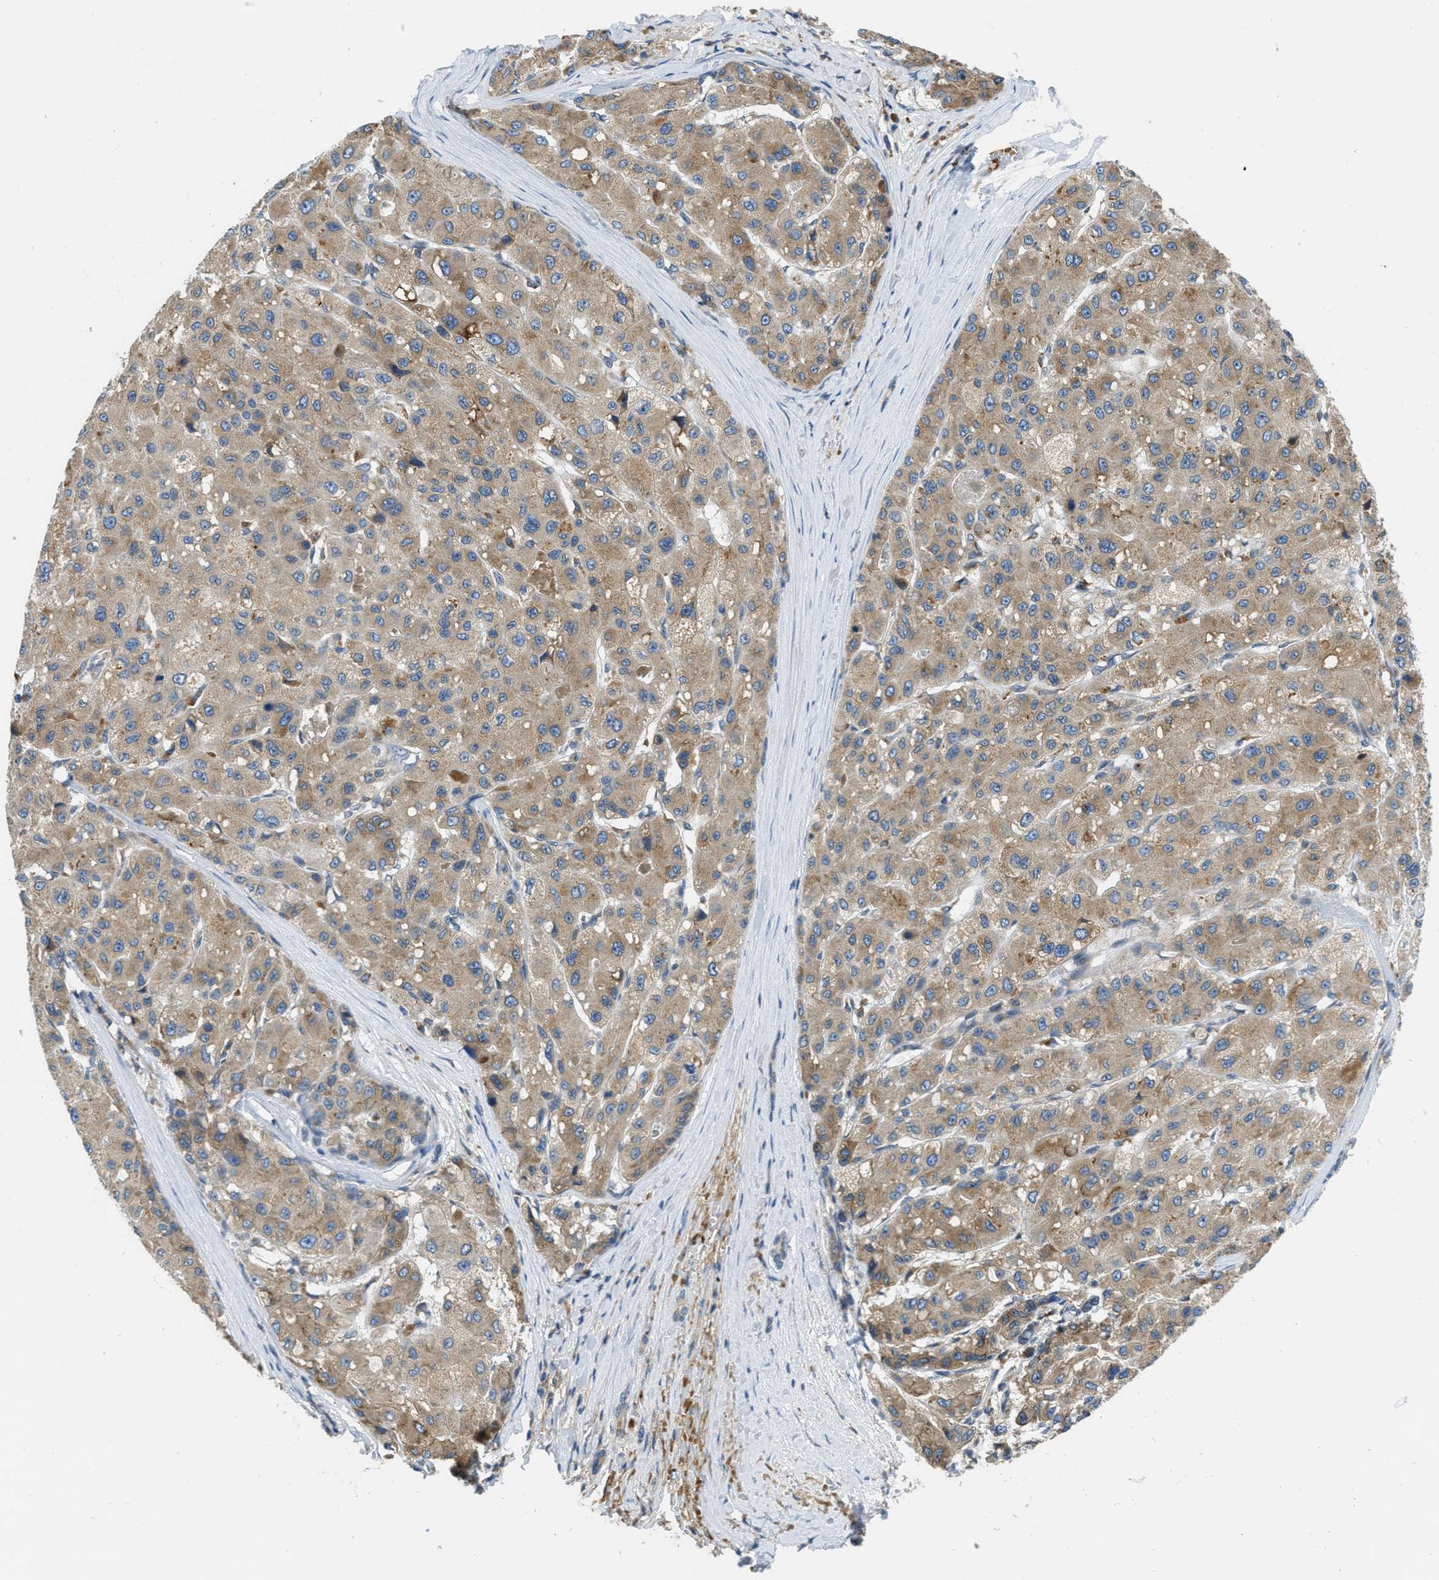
{"staining": {"intensity": "moderate", "quantity": ">75%", "location": "cytoplasmic/membranous"}, "tissue": "liver cancer", "cell_type": "Tumor cells", "image_type": "cancer", "snomed": [{"axis": "morphology", "description": "Carcinoma, Hepatocellular, NOS"}, {"axis": "topography", "description": "Liver"}], "caption": "Moderate cytoplasmic/membranous protein expression is seen in approximately >75% of tumor cells in liver hepatocellular carcinoma. The staining was performed using DAB (3,3'-diaminobenzidine), with brown indicating positive protein expression. Nuclei are stained blue with hematoxylin.", "gene": "MPDU1", "patient": {"sex": "male", "age": 80}}